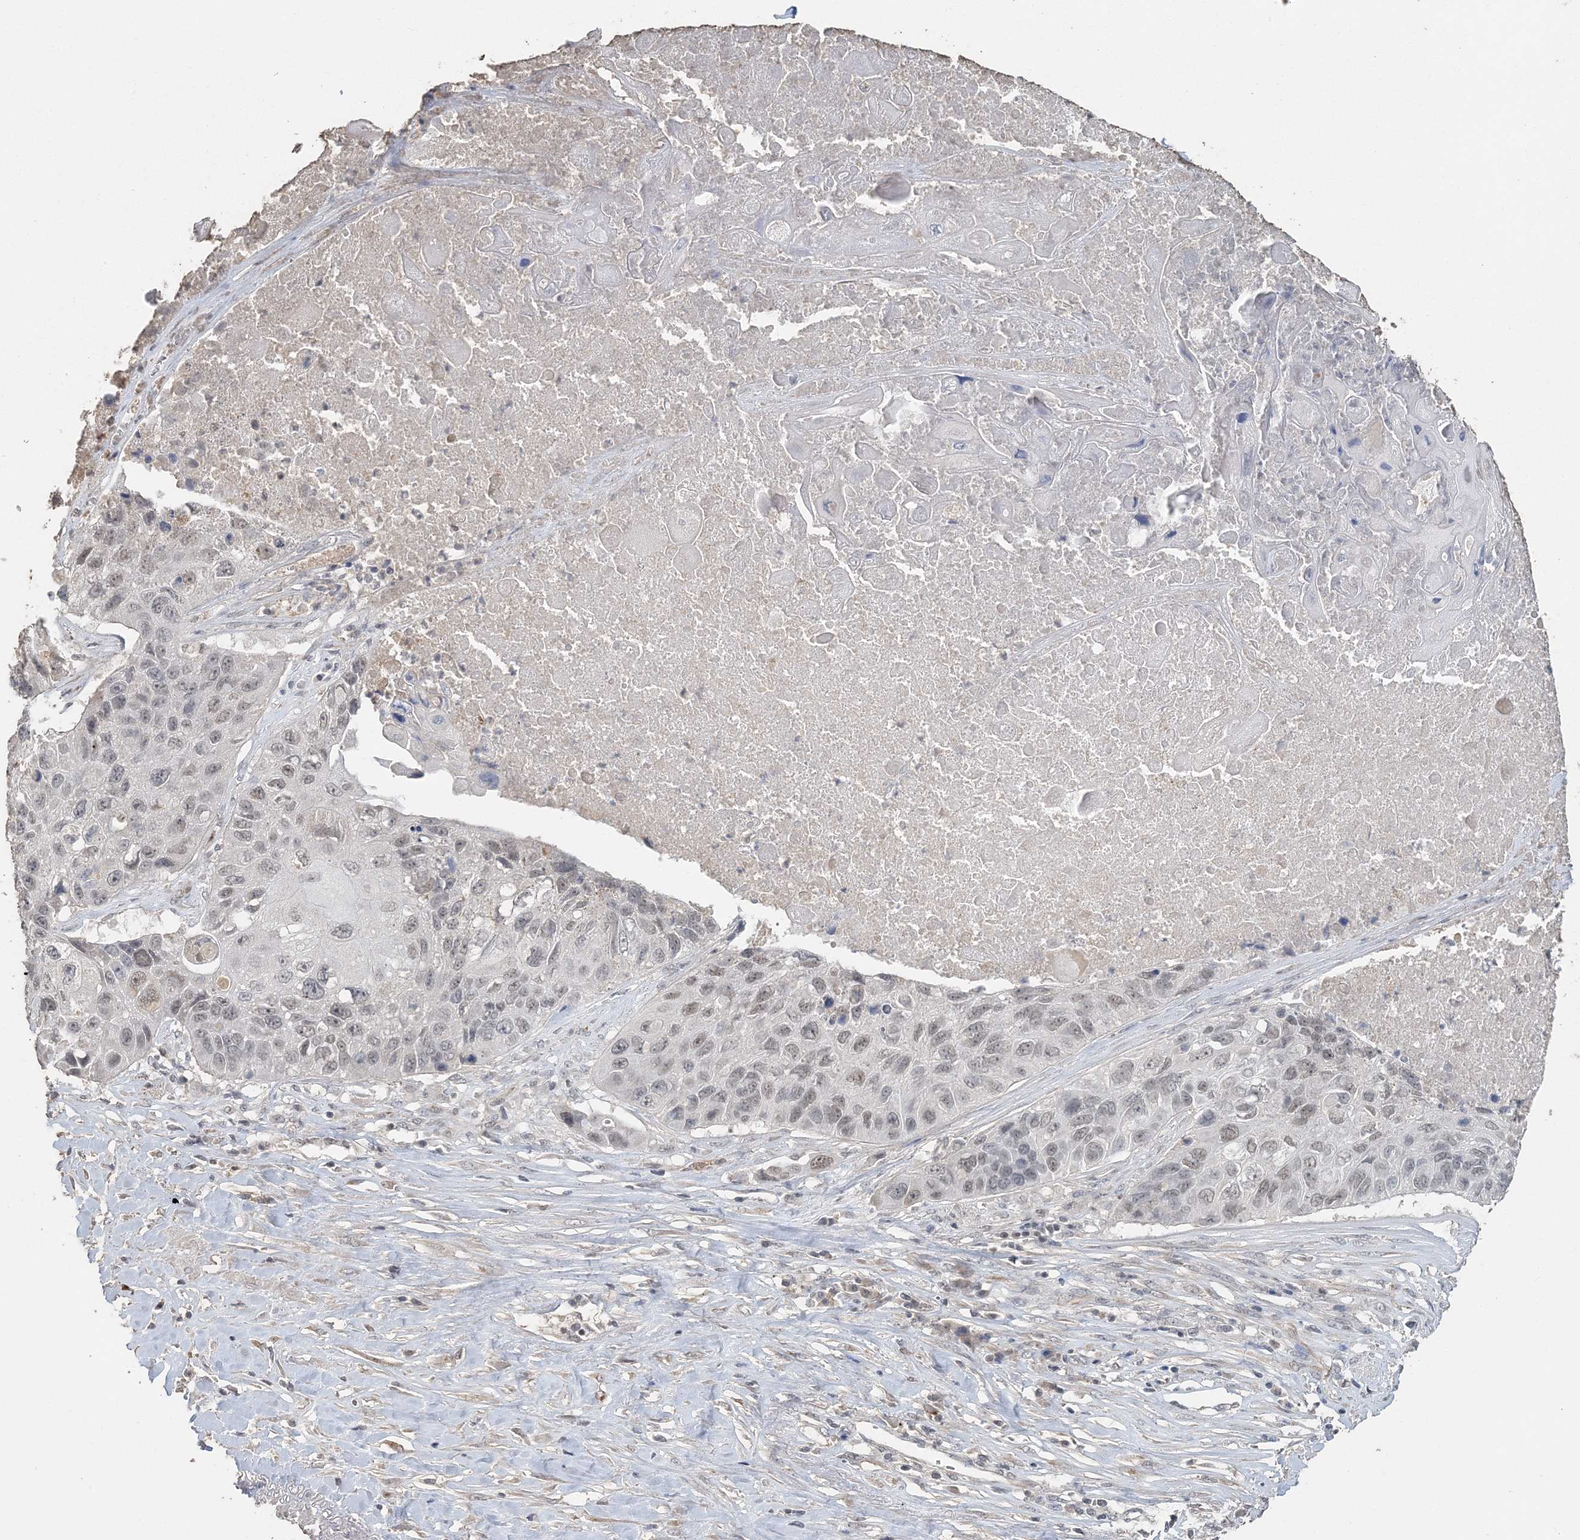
{"staining": {"intensity": "weak", "quantity": "<25%", "location": "nuclear"}, "tissue": "lung cancer", "cell_type": "Tumor cells", "image_type": "cancer", "snomed": [{"axis": "morphology", "description": "Squamous cell carcinoma, NOS"}, {"axis": "topography", "description": "Lung"}], "caption": "DAB (3,3'-diaminobenzidine) immunohistochemical staining of lung cancer reveals no significant expression in tumor cells.", "gene": "UIMC1", "patient": {"sex": "male", "age": 61}}